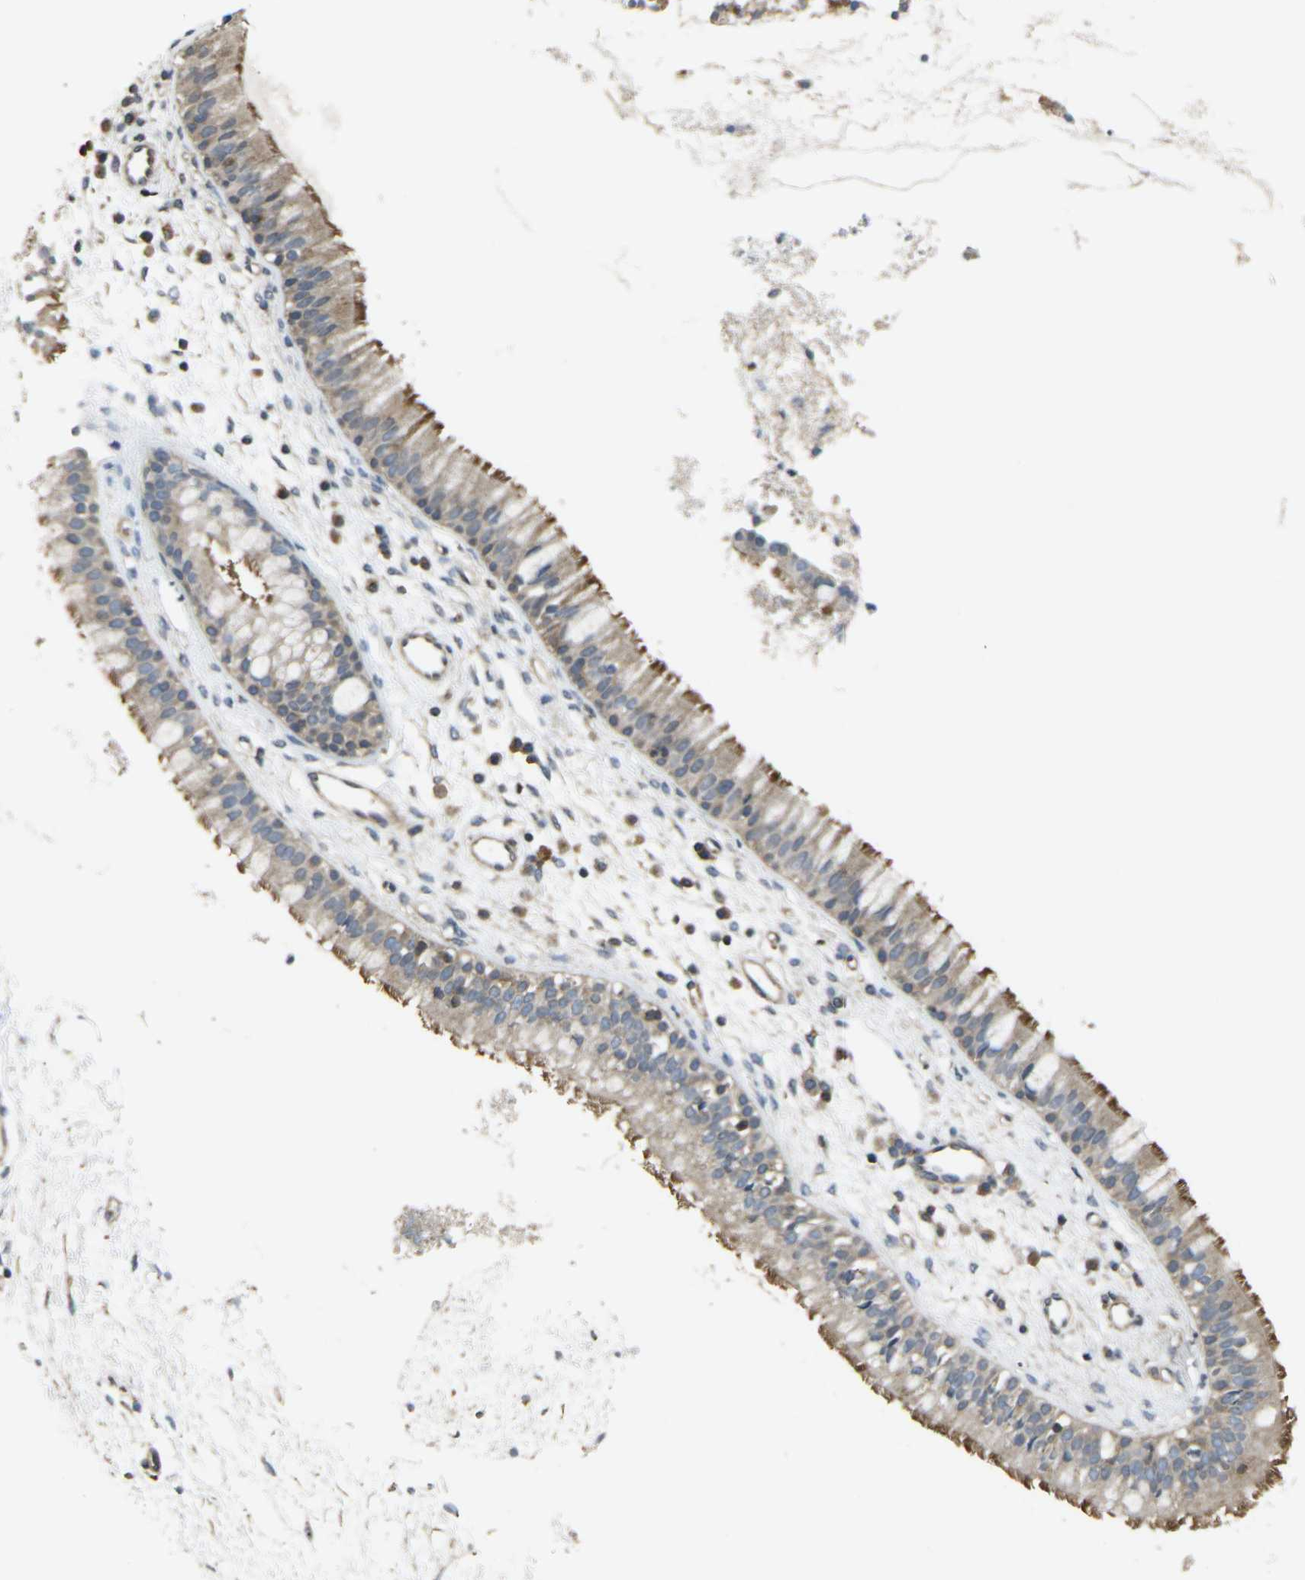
{"staining": {"intensity": "moderate", "quantity": ">75%", "location": "cytoplasmic/membranous"}, "tissue": "nasopharynx", "cell_type": "Respiratory epithelial cells", "image_type": "normal", "snomed": [{"axis": "morphology", "description": "Normal tissue, NOS"}, {"axis": "topography", "description": "Nasopharynx"}], "caption": "Immunohistochemical staining of unremarkable human nasopharynx displays moderate cytoplasmic/membranous protein positivity in about >75% of respiratory epithelial cells.", "gene": "PRKACB", "patient": {"sex": "male", "age": 21}}